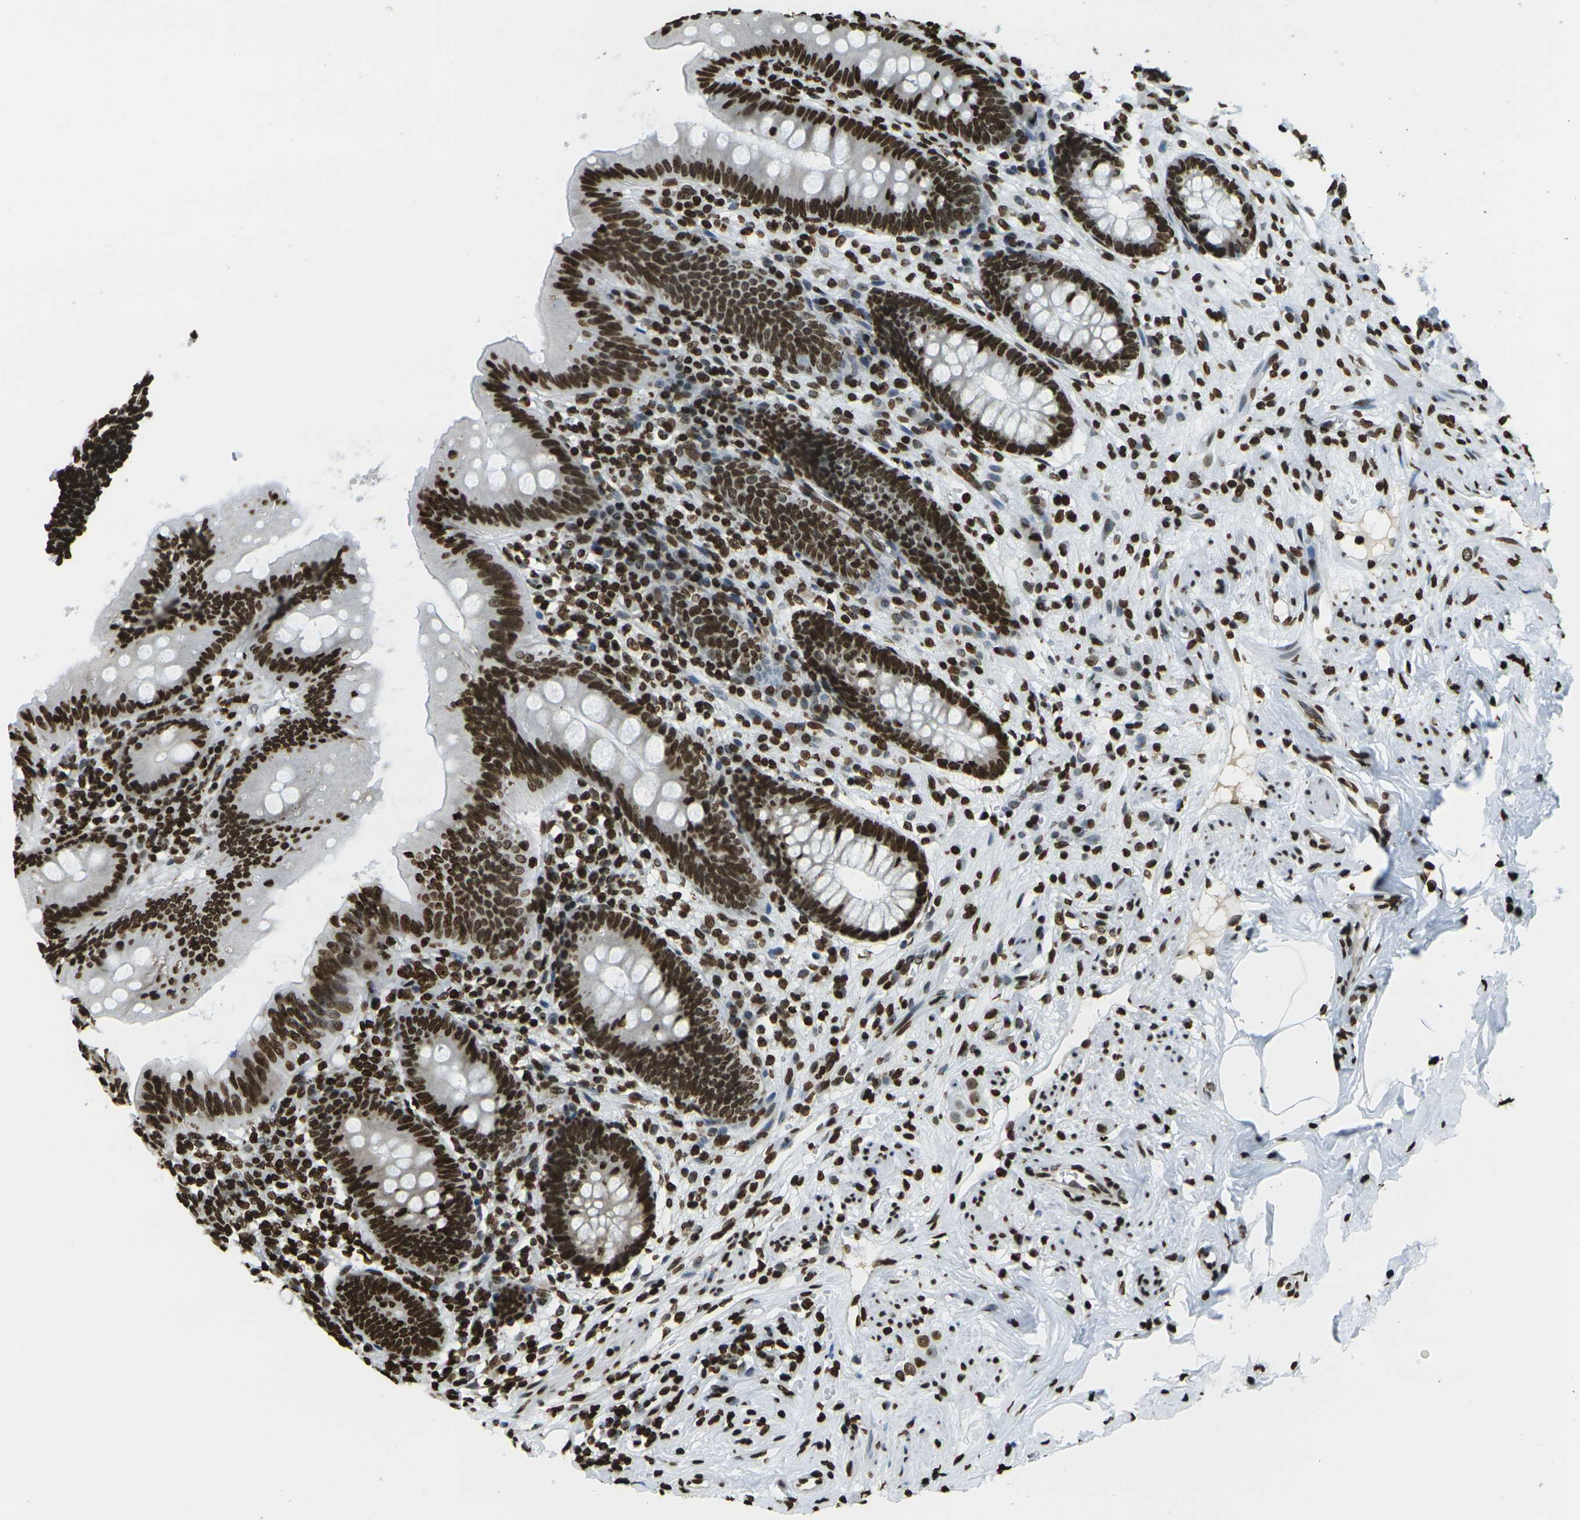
{"staining": {"intensity": "strong", "quantity": ">75%", "location": "nuclear"}, "tissue": "appendix", "cell_type": "Glandular cells", "image_type": "normal", "snomed": [{"axis": "morphology", "description": "Normal tissue, NOS"}, {"axis": "topography", "description": "Appendix"}], "caption": "Strong nuclear positivity for a protein is present in approximately >75% of glandular cells of unremarkable appendix using immunohistochemistry (IHC).", "gene": "H1", "patient": {"sex": "male", "age": 56}}